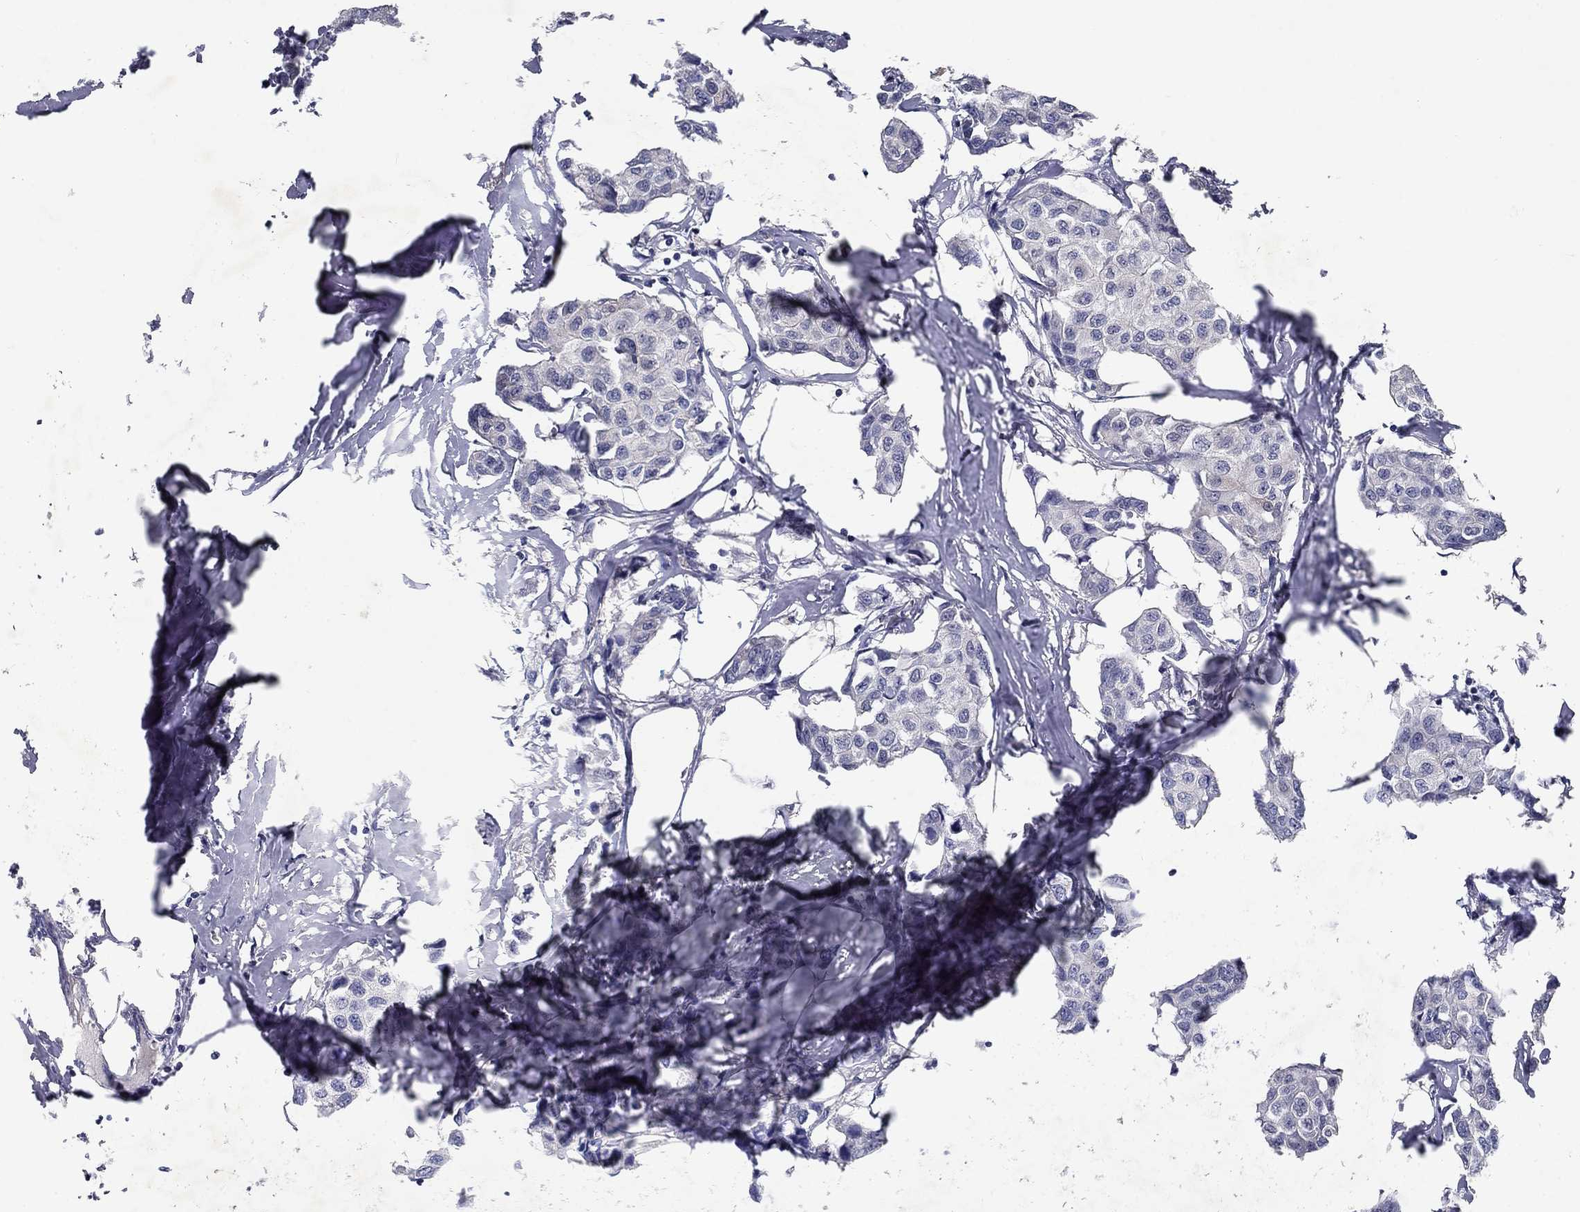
{"staining": {"intensity": "negative", "quantity": "none", "location": "none"}, "tissue": "breast cancer", "cell_type": "Tumor cells", "image_type": "cancer", "snomed": [{"axis": "morphology", "description": "Duct carcinoma"}, {"axis": "topography", "description": "Breast"}], "caption": "Immunohistochemical staining of human breast invasive ductal carcinoma shows no significant positivity in tumor cells.", "gene": "GLTP", "patient": {"sex": "female", "age": 80}}